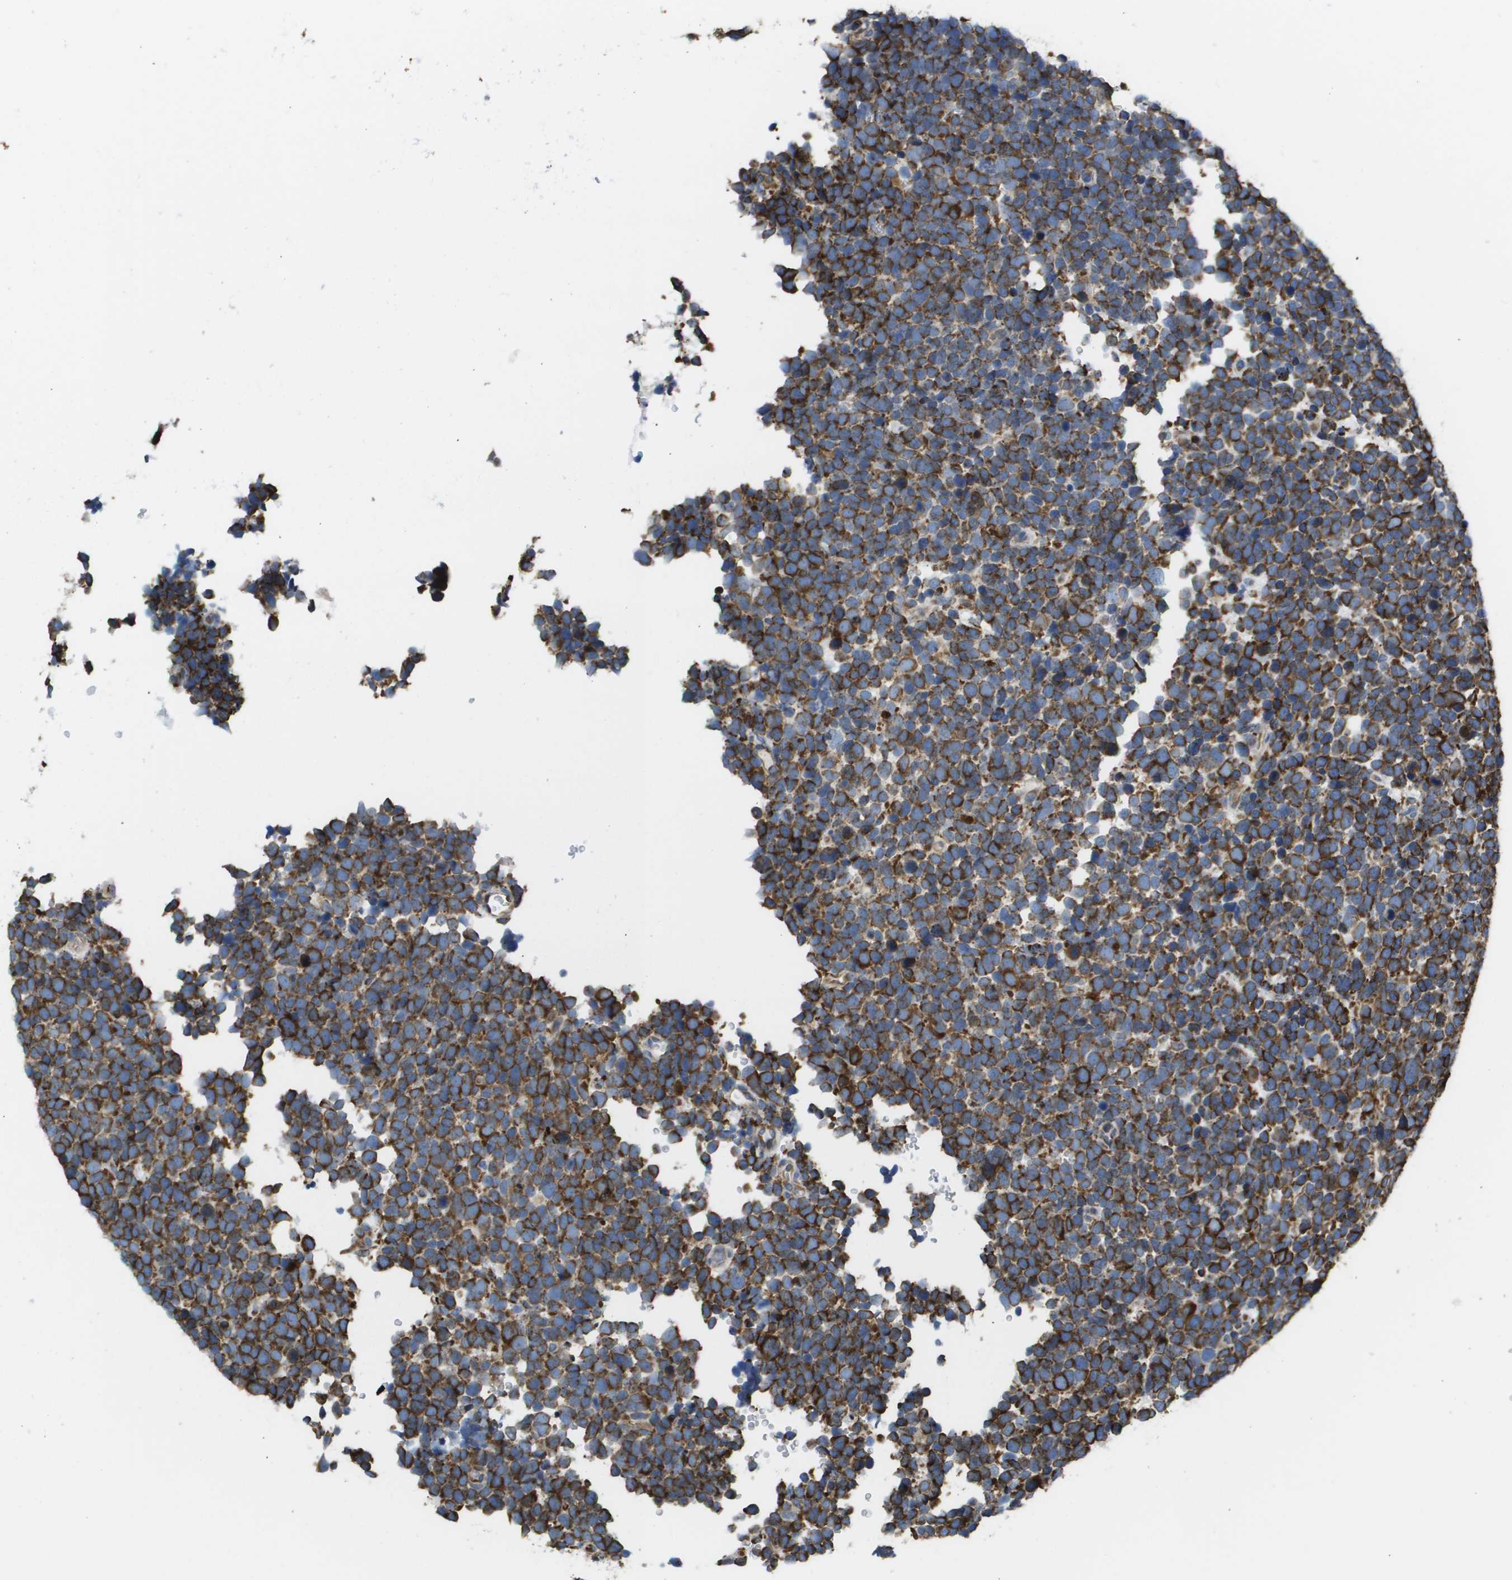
{"staining": {"intensity": "moderate", "quantity": ">75%", "location": "cytoplasmic/membranous"}, "tissue": "urothelial cancer", "cell_type": "Tumor cells", "image_type": "cancer", "snomed": [{"axis": "morphology", "description": "Urothelial carcinoma, High grade"}, {"axis": "topography", "description": "Urinary bladder"}], "caption": "High-magnification brightfield microscopy of high-grade urothelial carcinoma stained with DAB (3,3'-diaminobenzidine) (brown) and counterstained with hematoxylin (blue). tumor cells exhibit moderate cytoplasmic/membranous positivity is present in about>75% of cells.", "gene": "ST3GAL2", "patient": {"sex": "female", "age": 82}}